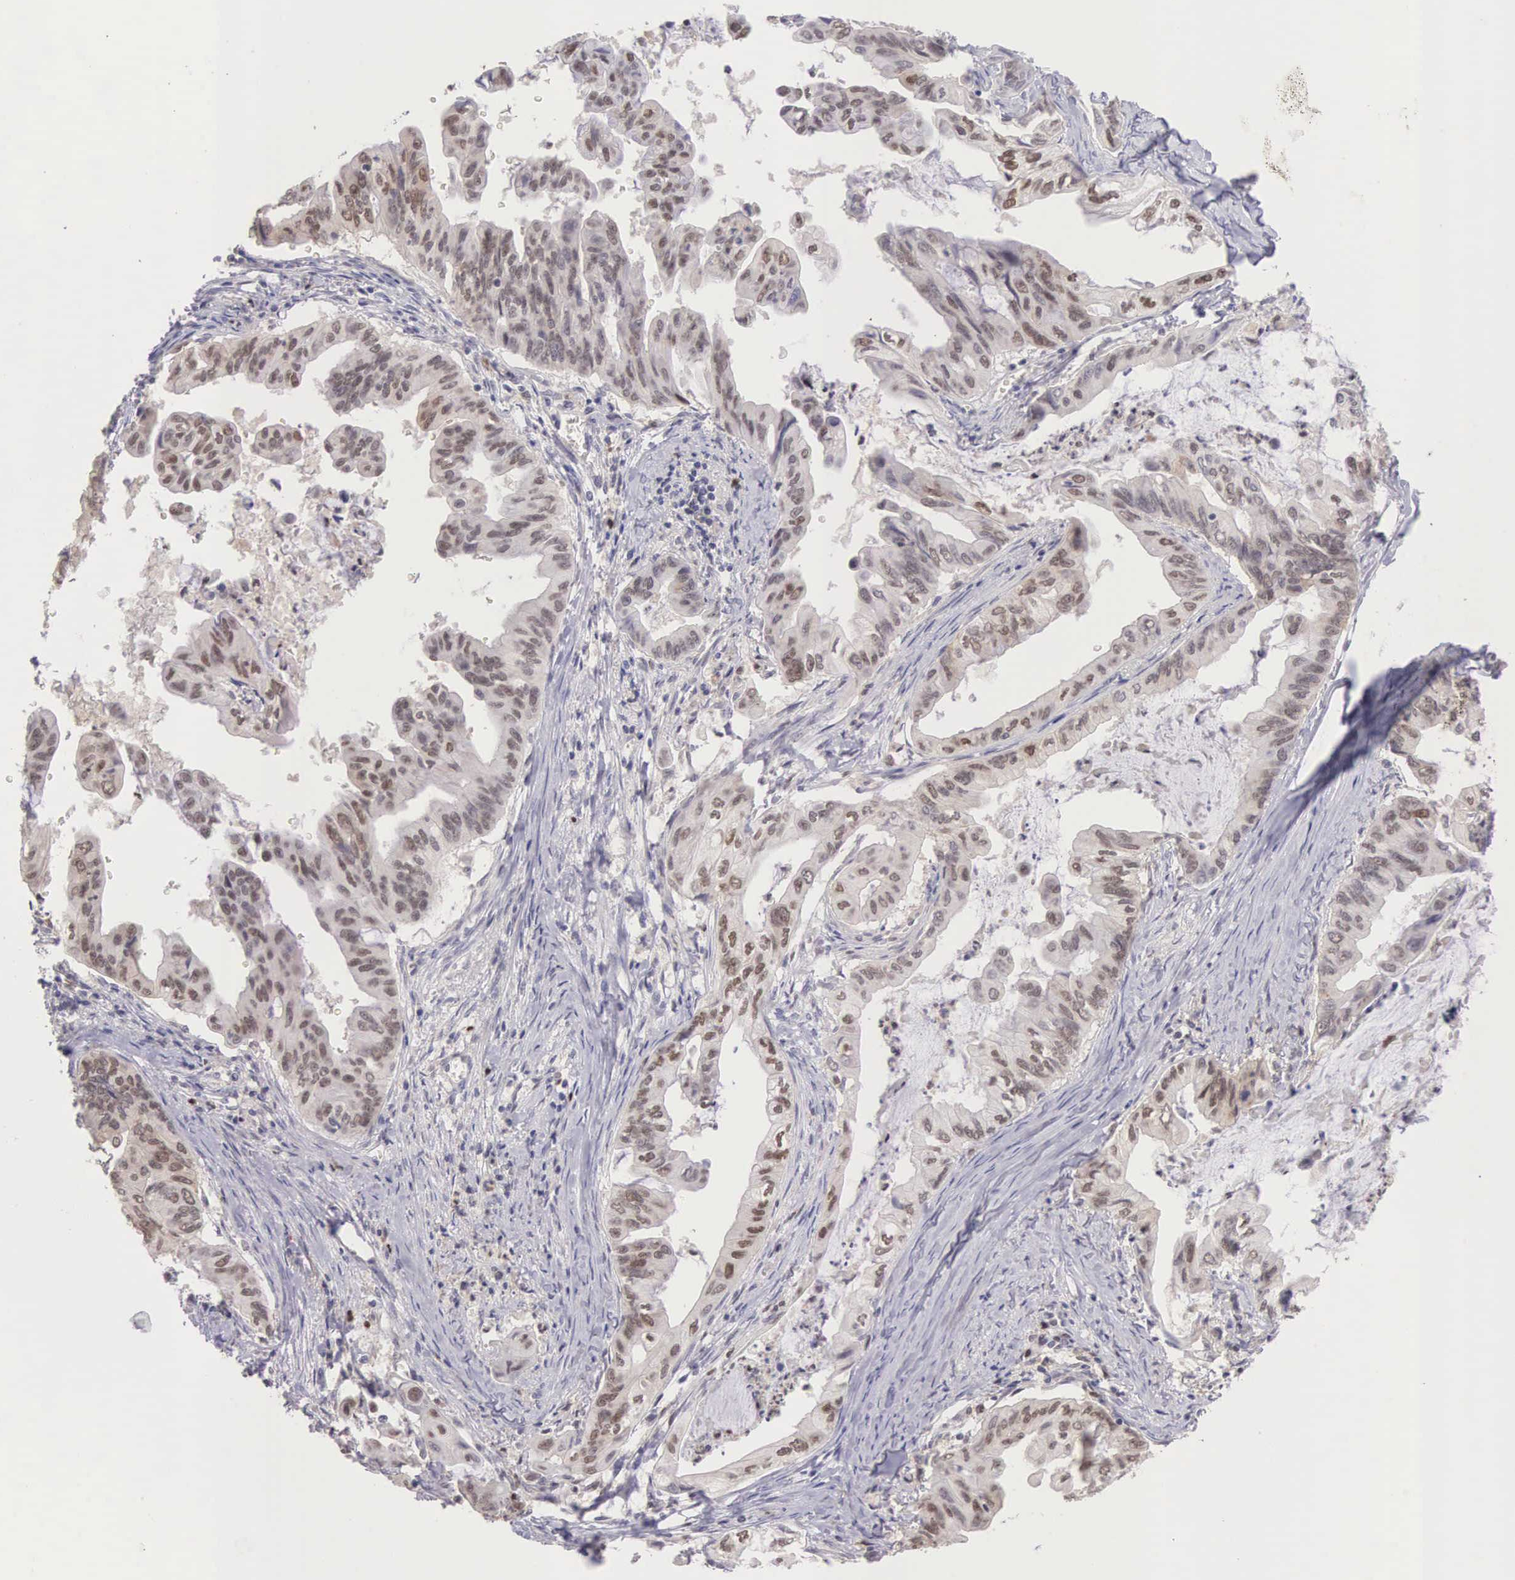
{"staining": {"intensity": "weak", "quantity": "25%-75%", "location": "nuclear"}, "tissue": "stomach cancer", "cell_type": "Tumor cells", "image_type": "cancer", "snomed": [{"axis": "morphology", "description": "Adenocarcinoma, NOS"}, {"axis": "topography", "description": "Stomach, upper"}], "caption": "IHC of human stomach cancer (adenocarcinoma) shows low levels of weak nuclear staining in about 25%-75% of tumor cells.", "gene": "GRK3", "patient": {"sex": "male", "age": 80}}